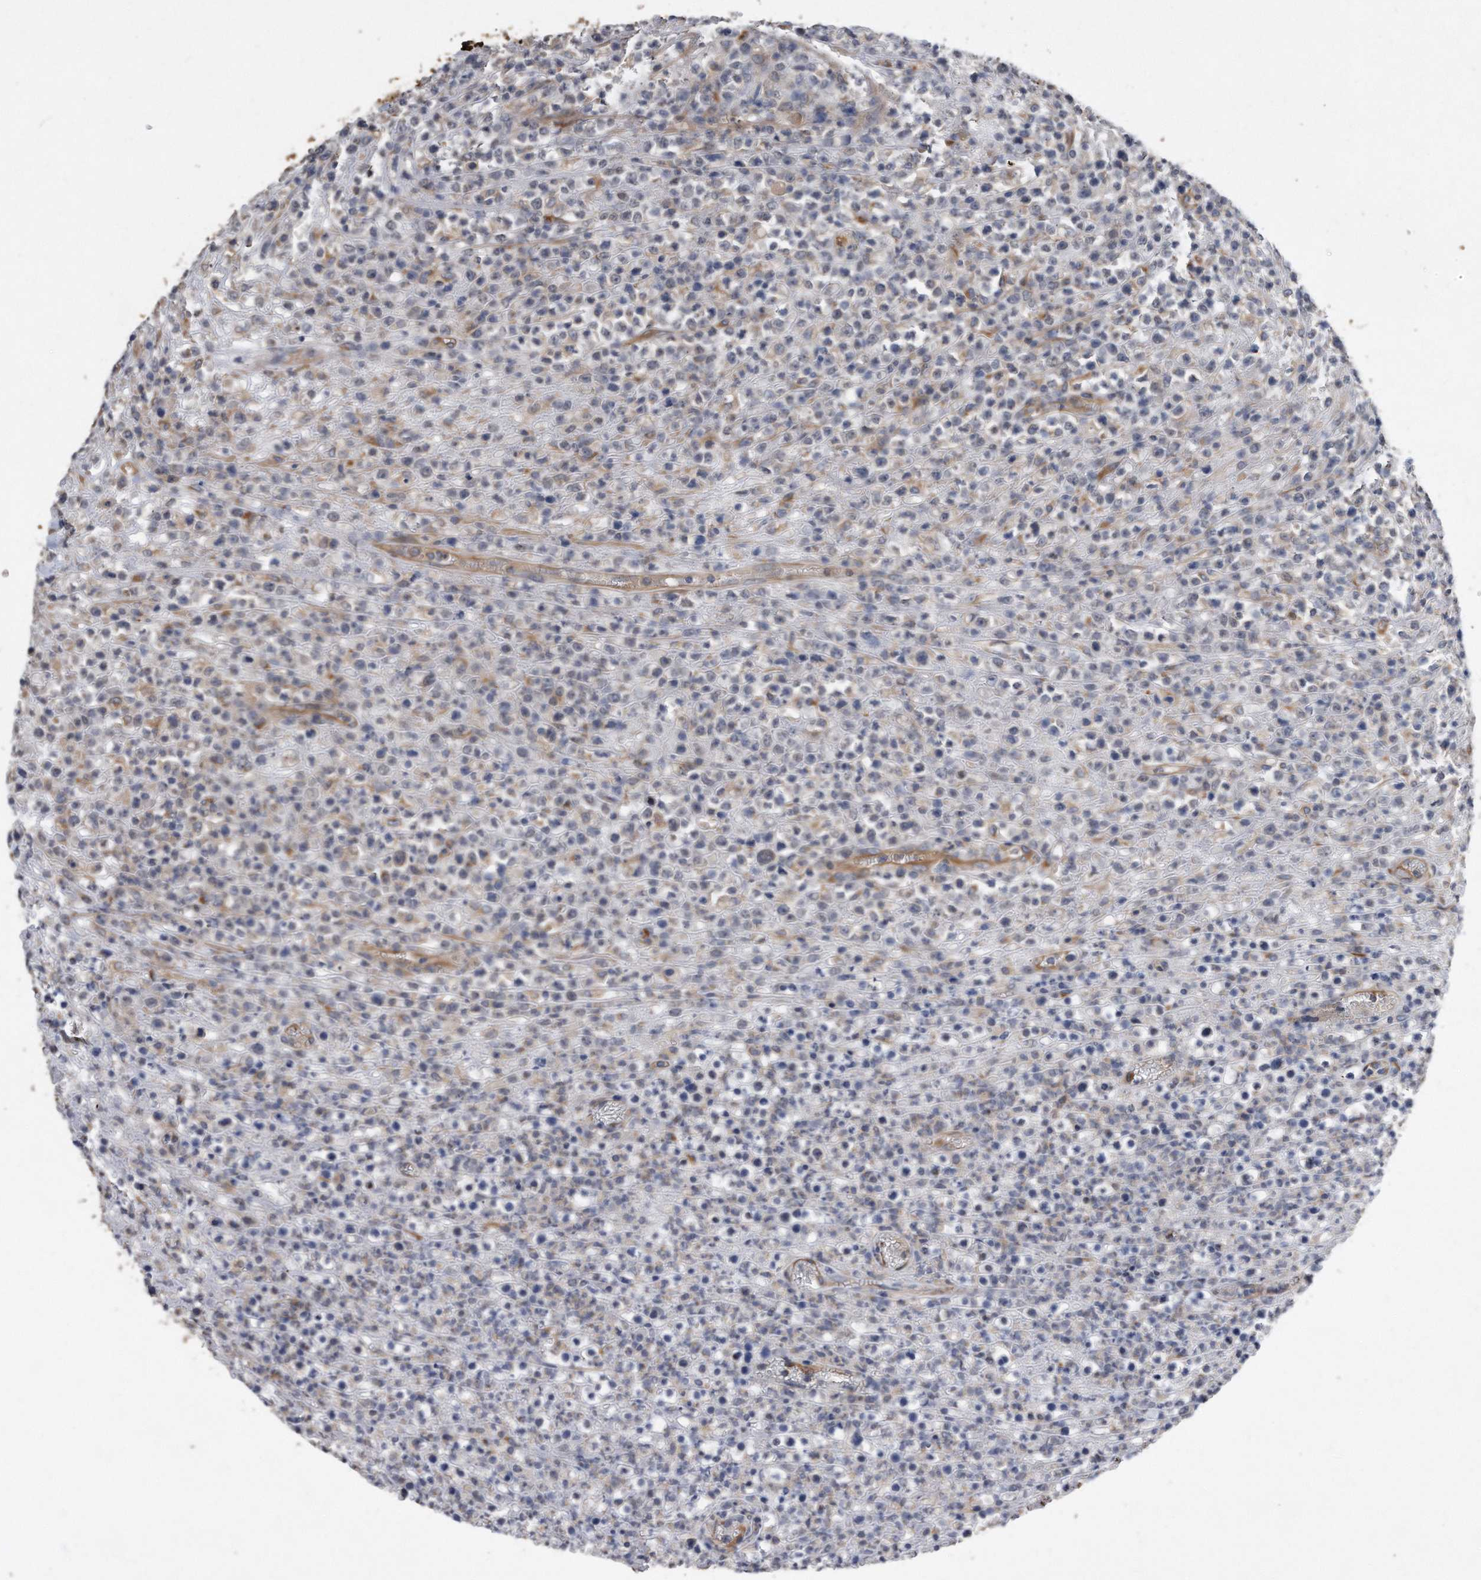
{"staining": {"intensity": "negative", "quantity": "none", "location": "none"}, "tissue": "lymphoma", "cell_type": "Tumor cells", "image_type": "cancer", "snomed": [{"axis": "morphology", "description": "Malignant lymphoma, non-Hodgkin's type, High grade"}, {"axis": "topography", "description": "Colon"}], "caption": "High power microscopy photomicrograph of an immunohistochemistry (IHC) image of lymphoma, revealing no significant expression in tumor cells.", "gene": "GPC1", "patient": {"sex": "female", "age": 53}}